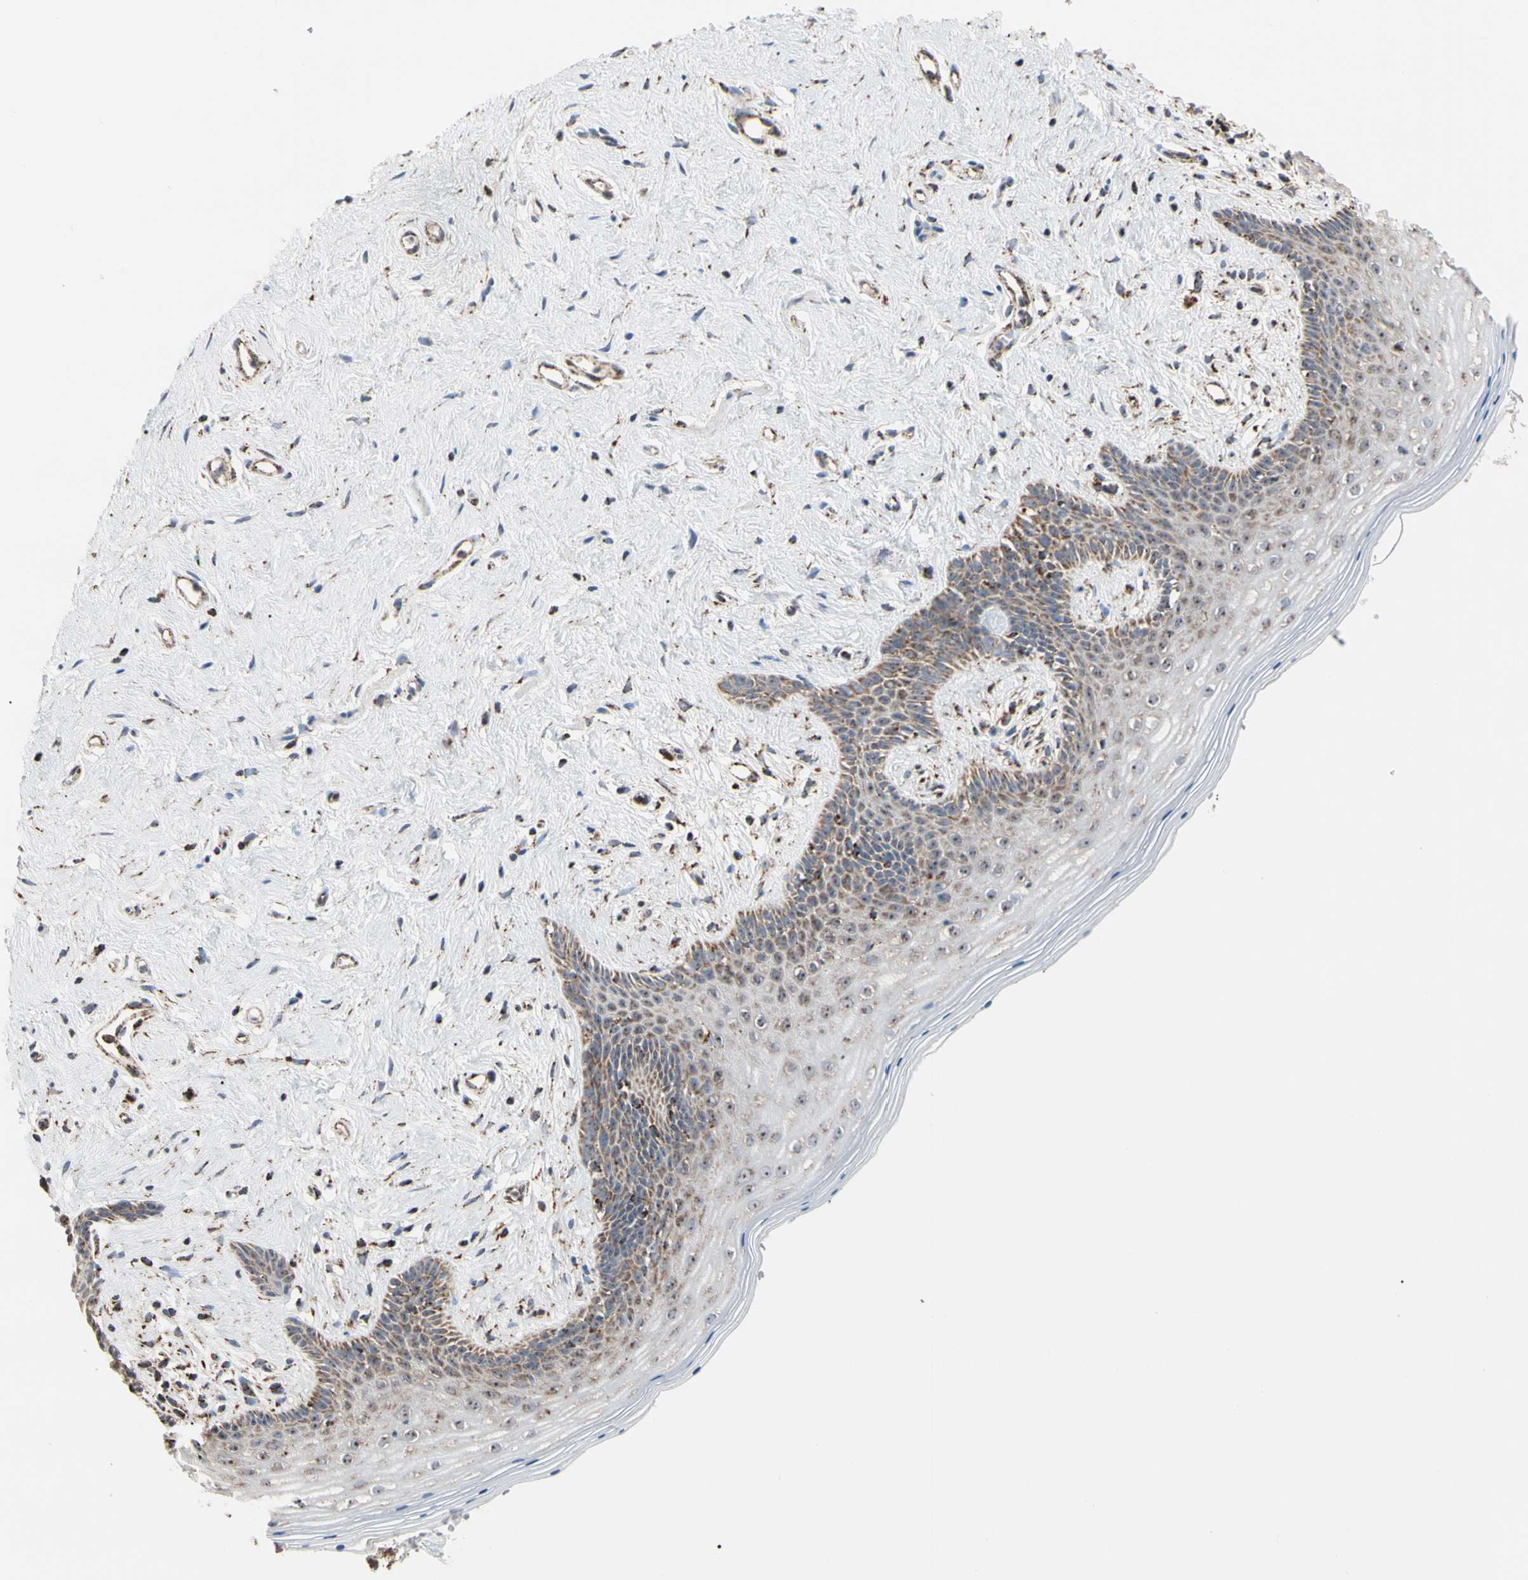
{"staining": {"intensity": "moderate", "quantity": "25%-75%", "location": "cytoplasmic/membranous"}, "tissue": "vagina", "cell_type": "Squamous epithelial cells", "image_type": "normal", "snomed": [{"axis": "morphology", "description": "Normal tissue, NOS"}, {"axis": "topography", "description": "Vagina"}], "caption": "DAB (3,3'-diaminobenzidine) immunohistochemical staining of normal human vagina exhibits moderate cytoplasmic/membranous protein positivity in approximately 25%-75% of squamous epithelial cells. The staining was performed using DAB, with brown indicating positive protein expression. Nuclei are stained blue with hematoxylin.", "gene": "FAM110B", "patient": {"sex": "female", "age": 44}}